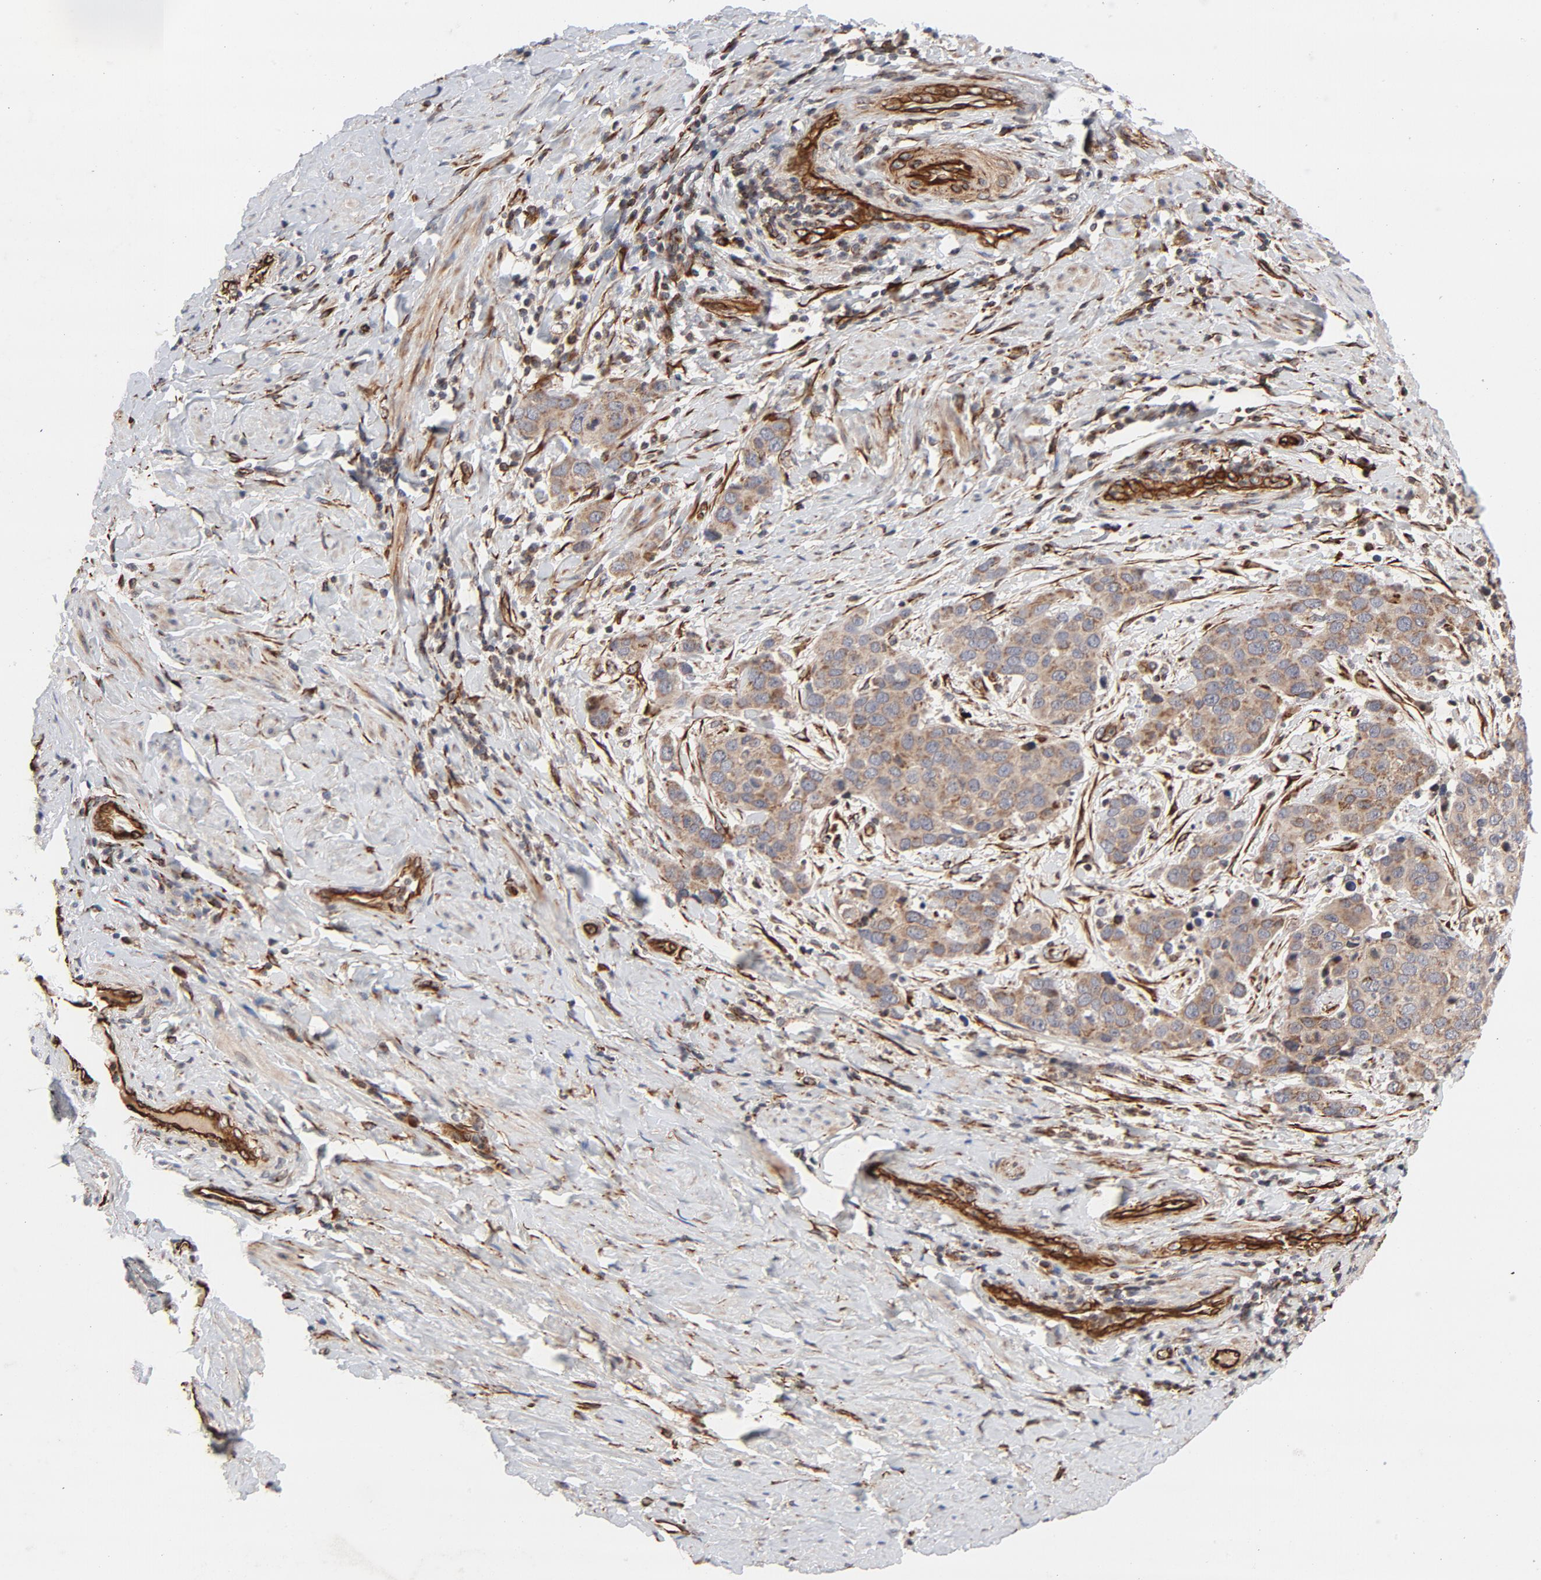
{"staining": {"intensity": "moderate", "quantity": ">75%", "location": "cytoplasmic/membranous"}, "tissue": "cervical cancer", "cell_type": "Tumor cells", "image_type": "cancer", "snomed": [{"axis": "morphology", "description": "Squamous cell carcinoma, NOS"}, {"axis": "topography", "description": "Cervix"}], "caption": "Cervical squamous cell carcinoma stained with a brown dye shows moderate cytoplasmic/membranous positive positivity in approximately >75% of tumor cells.", "gene": "DNAAF2", "patient": {"sex": "female", "age": 54}}